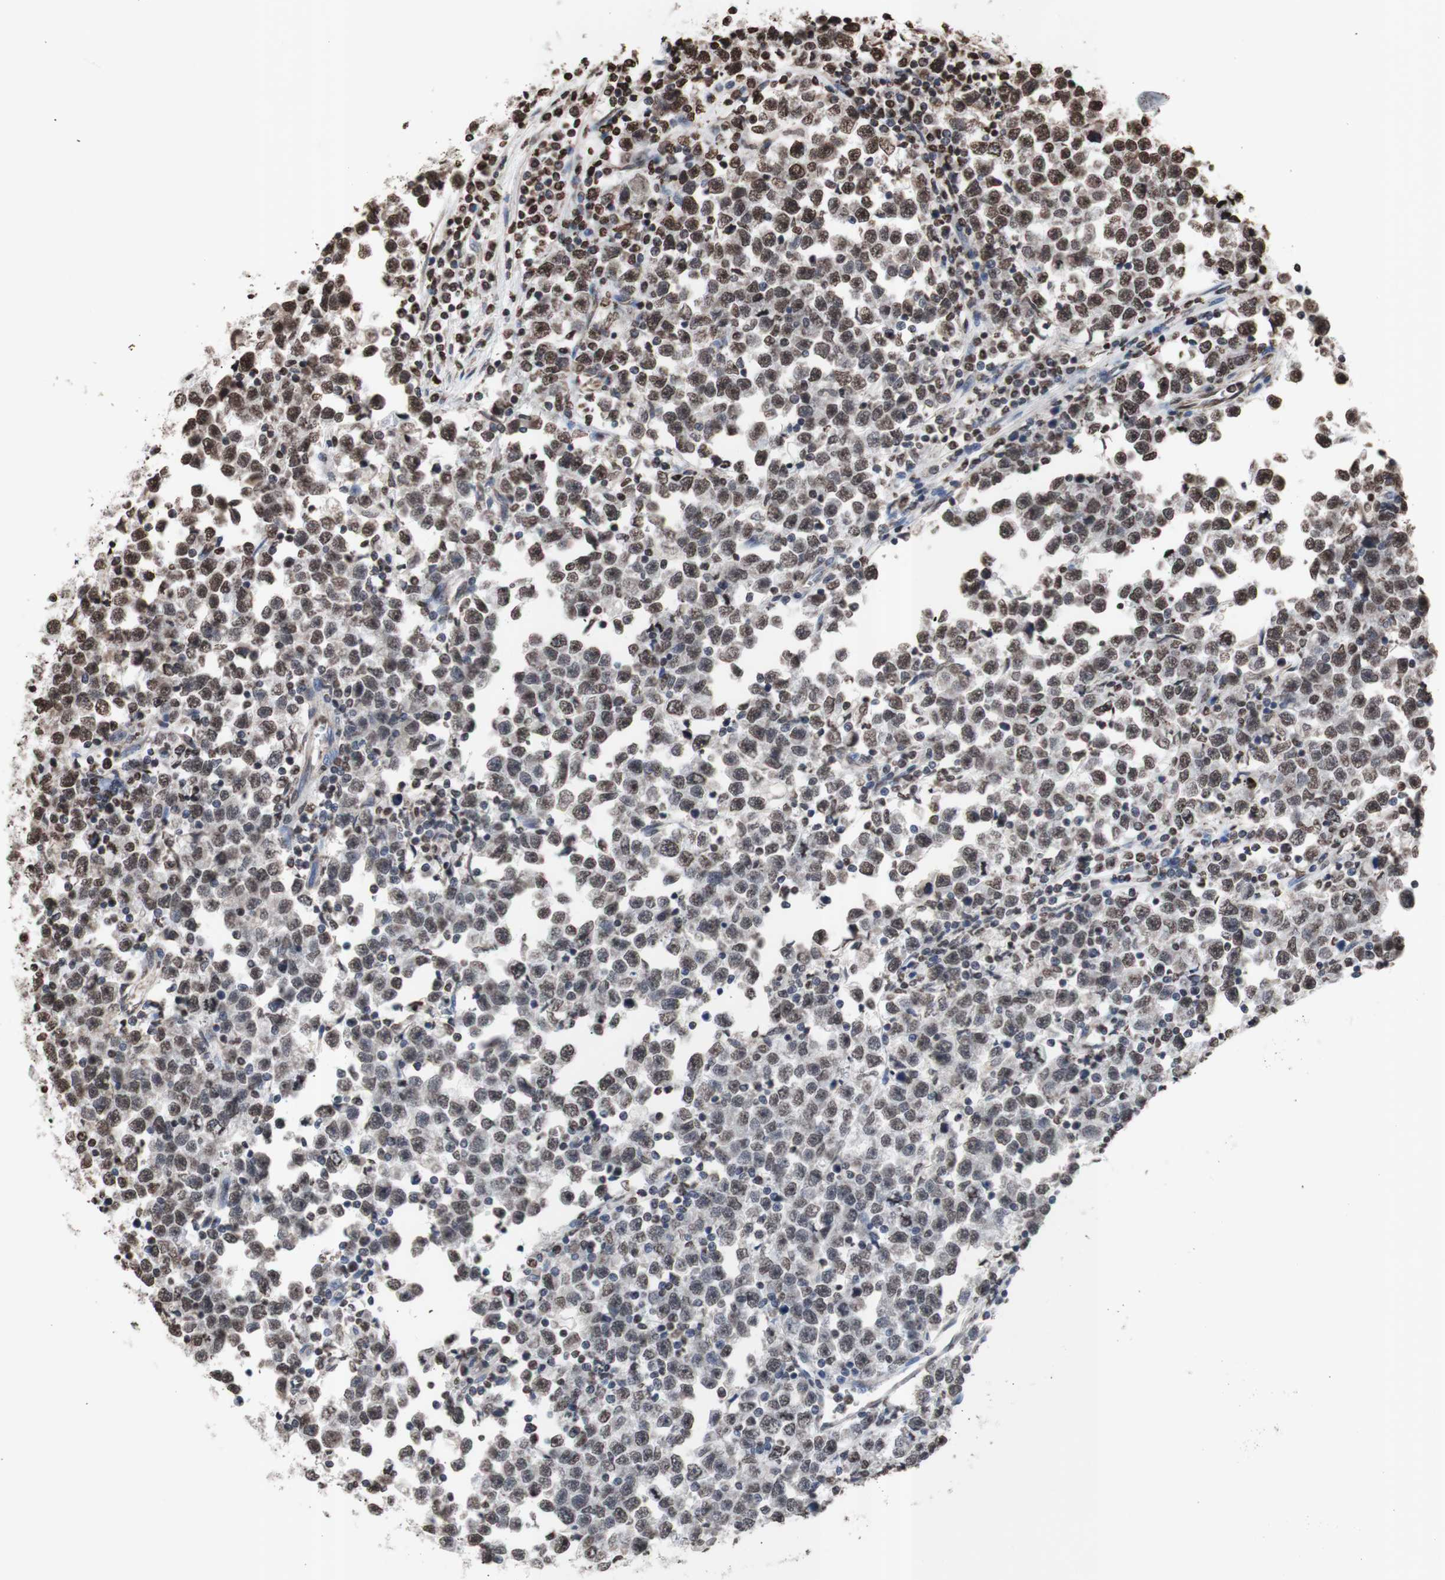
{"staining": {"intensity": "moderate", "quantity": "25%-75%", "location": "cytoplasmic/membranous,nuclear"}, "tissue": "testis cancer", "cell_type": "Tumor cells", "image_type": "cancer", "snomed": [{"axis": "morphology", "description": "Seminoma, NOS"}, {"axis": "topography", "description": "Testis"}], "caption": "Immunohistochemical staining of human testis cancer (seminoma) shows medium levels of moderate cytoplasmic/membranous and nuclear protein expression in approximately 25%-75% of tumor cells. The staining was performed using DAB to visualize the protein expression in brown, while the nuclei were stained in blue with hematoxylin (Magnification: 20x).", "gene": "SNAI2", "patient": {"sex": "male", "age": 43}}